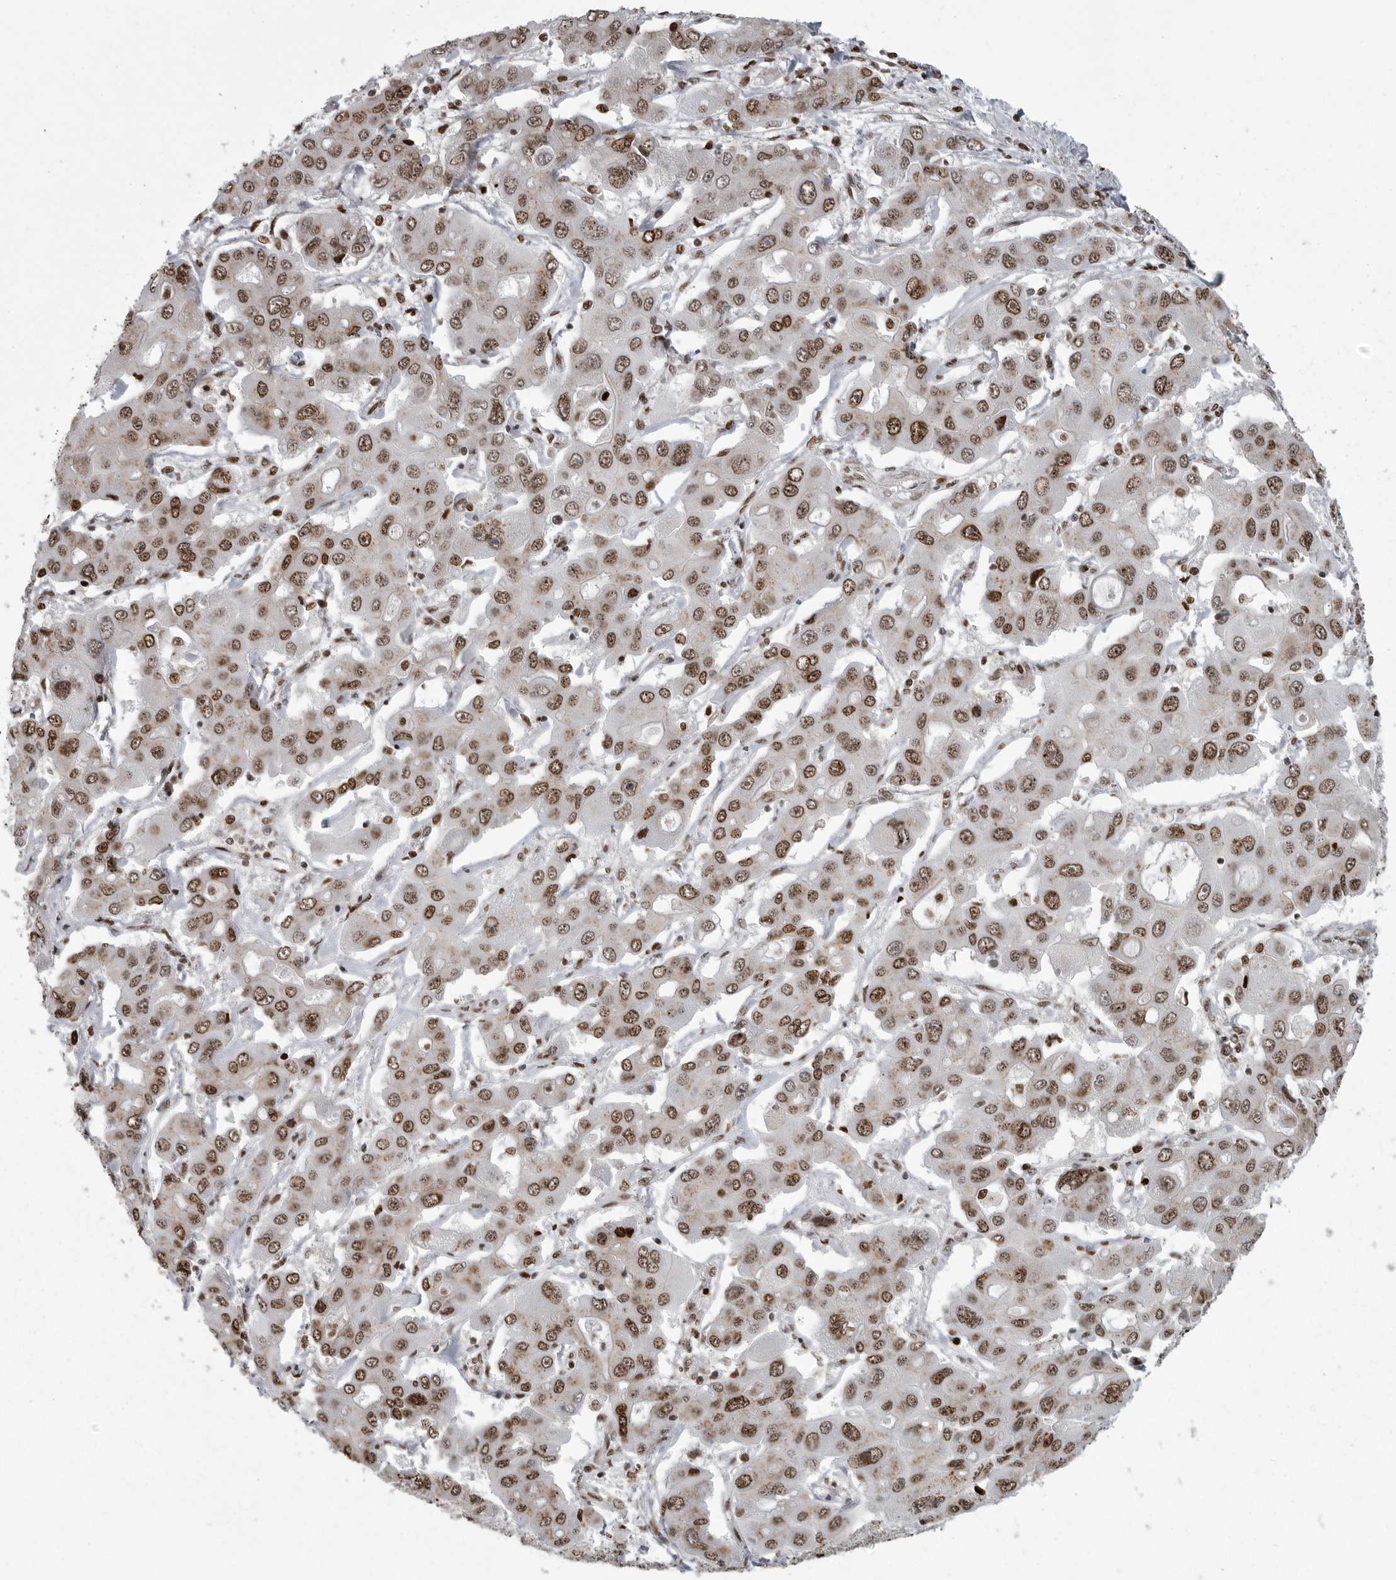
{"staining": {"intensity": "moderate", "quantity": ">75%", "location": "nuclear"}, "tissue": "liver cancer", "cell_type": "Tumor cells", "image_type": "cancer", "snomed": [{"axis": "morphology", "description": "Cholangiocarcinoma"}, {"axis": "topography", "description": "Liver"}], "caption": "Immunohistochemistry (IHC) of human cholangiocarcinoma (liver) reveals medium levels of moderate nuclear staining in about >75% of tumor cells.", "gene": "YAF2", "patient": {"sex": "male", "age": 67}}